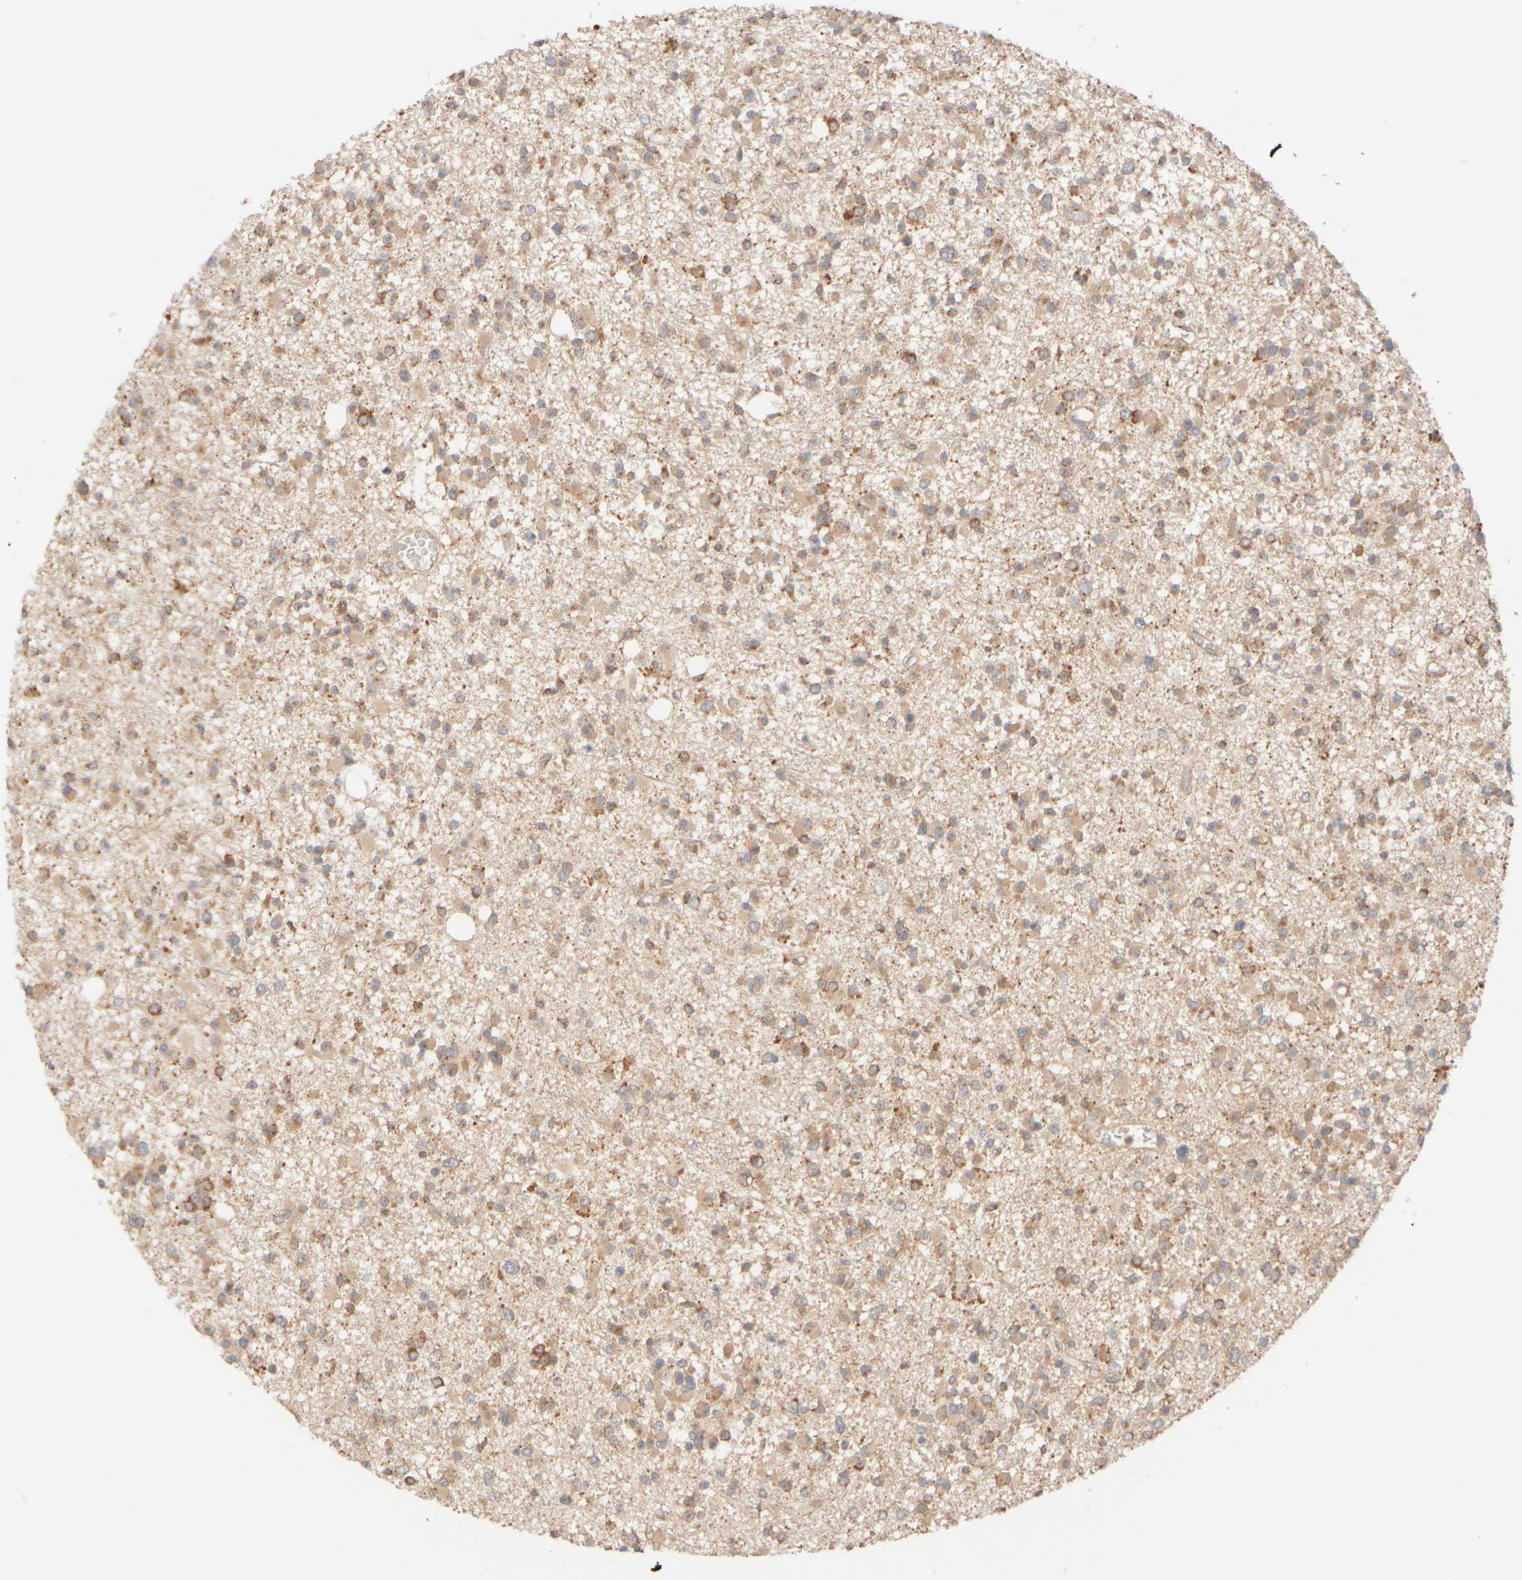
{"staining": {"intensity": "weak", "quantity": ">75%", "location": "cytoplasmic/membranous"}, "tissue": "glioma", "cell_type": "Tumor cells", "image_type": "cancer", "snomed": [{"axis": "morphology", "description": "Glioma, malignant, Low grade"}, {"axis": "topography", "description": "Brain"}], "caption": "Glioma stained for a protein demonstrates weak cytoplasmic/membranous positivity in tumor cells. The protein is stained brown, and the nuclei are stained in blue (DAB (3,3'-diaminobenzidine) IHC with brightfield microscopy, high magnification).", "gene": "RABEP1", "patient": {"sex": "female", "age": 22}}